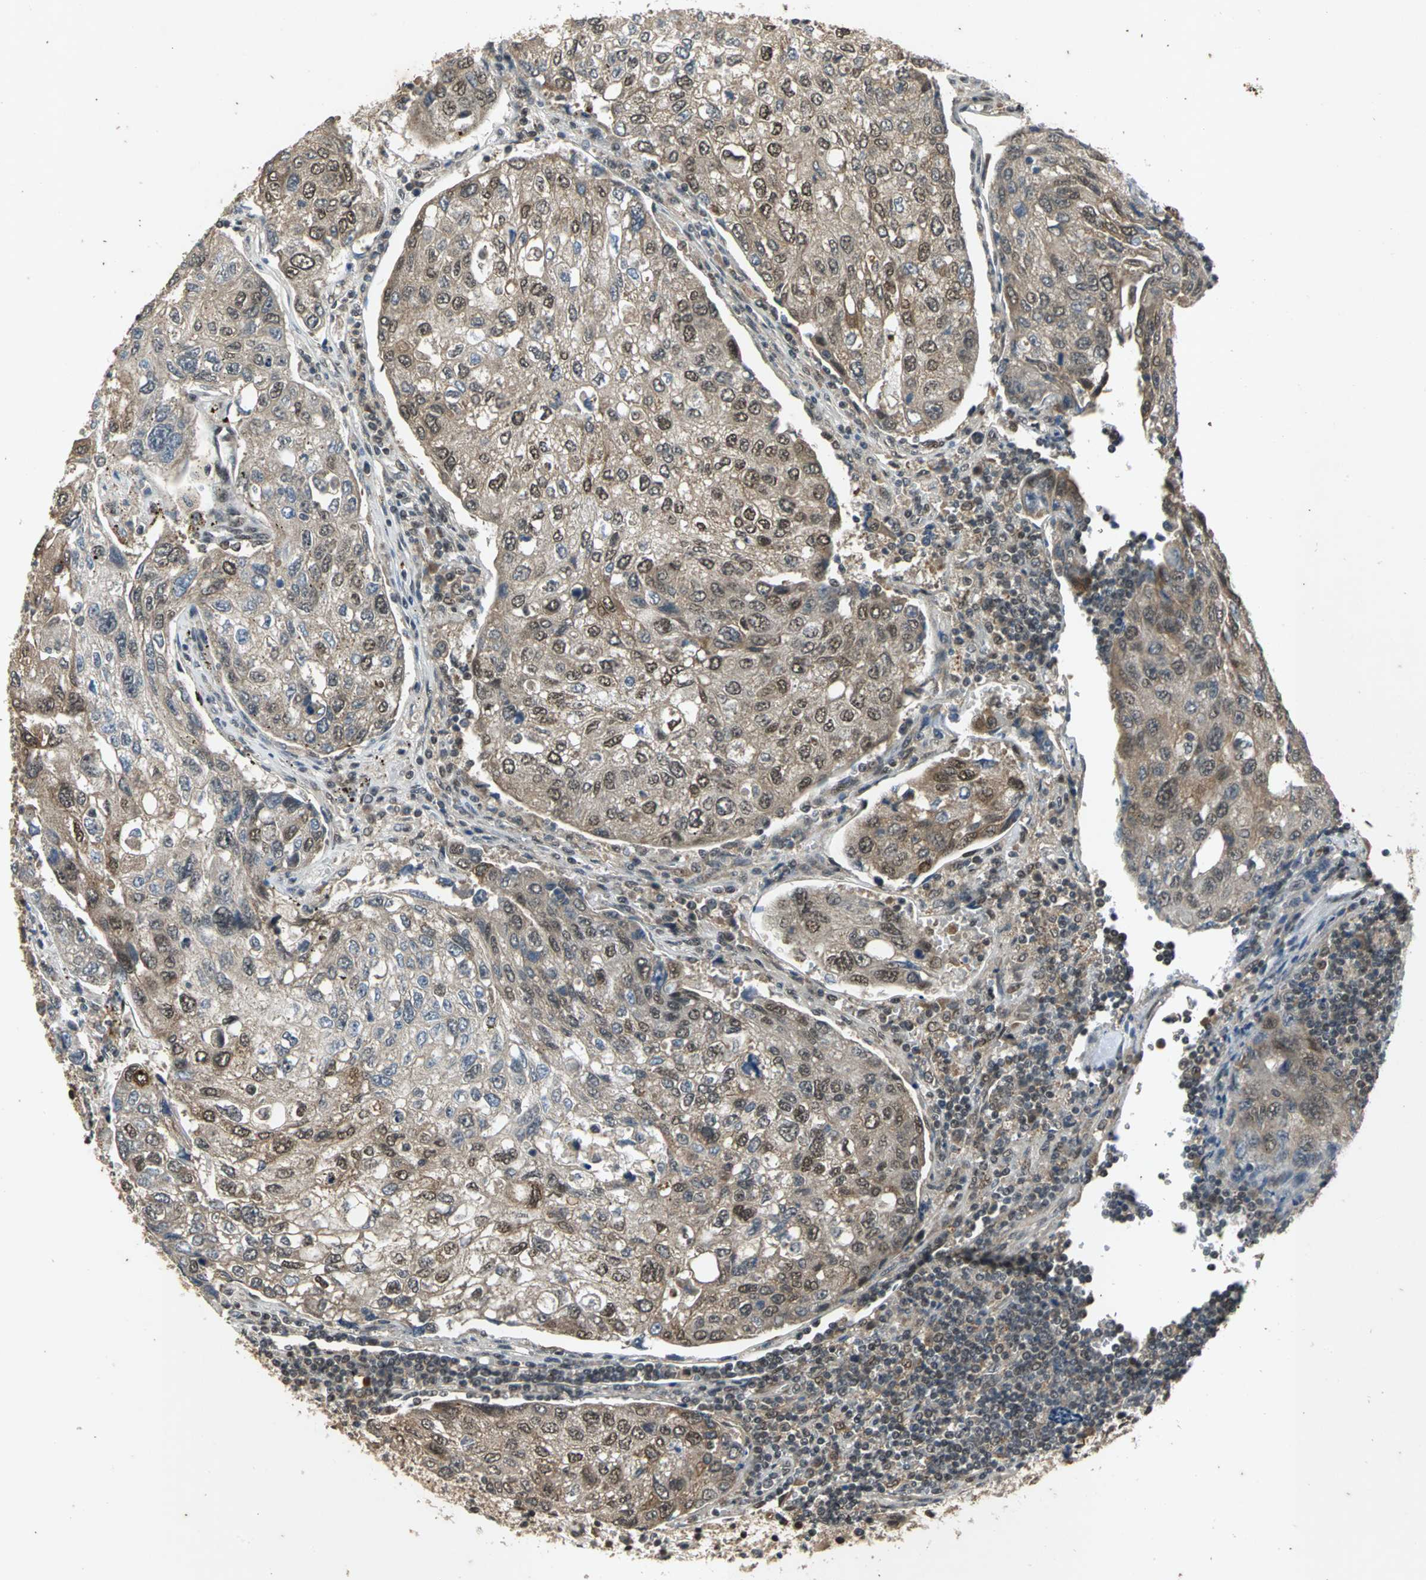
{"staining": {"intensity": "moderate", "quantity": ">75%", "location": "cytoplasmic/membranous"}, "tissue": "urothelial cancer", "cell_type": "Tumor cells", "image_type": "cancer", "snomed": [{"axis": "morphology", "description": "Urothelial carcinoma, High grade"}, {"axis": "topography", "description": "Lymph node"}, {"axis": "topography", "description": "Urinary bladder"}], "caption": "An image of human high-grade urothelial carcinoma stained for a protein demonstrates moderate cytoplasmic/membranous brown staining in tumor cells. The staining was performed using DAB (3,3'-diaminobenzidine) to visualize the protein expression in brown, while the nuclei were stained in blue with hematoxylin (Magnification: 20x).", "gene": "NOTCH3", "patient": {"sex": "male", "age": 51}}